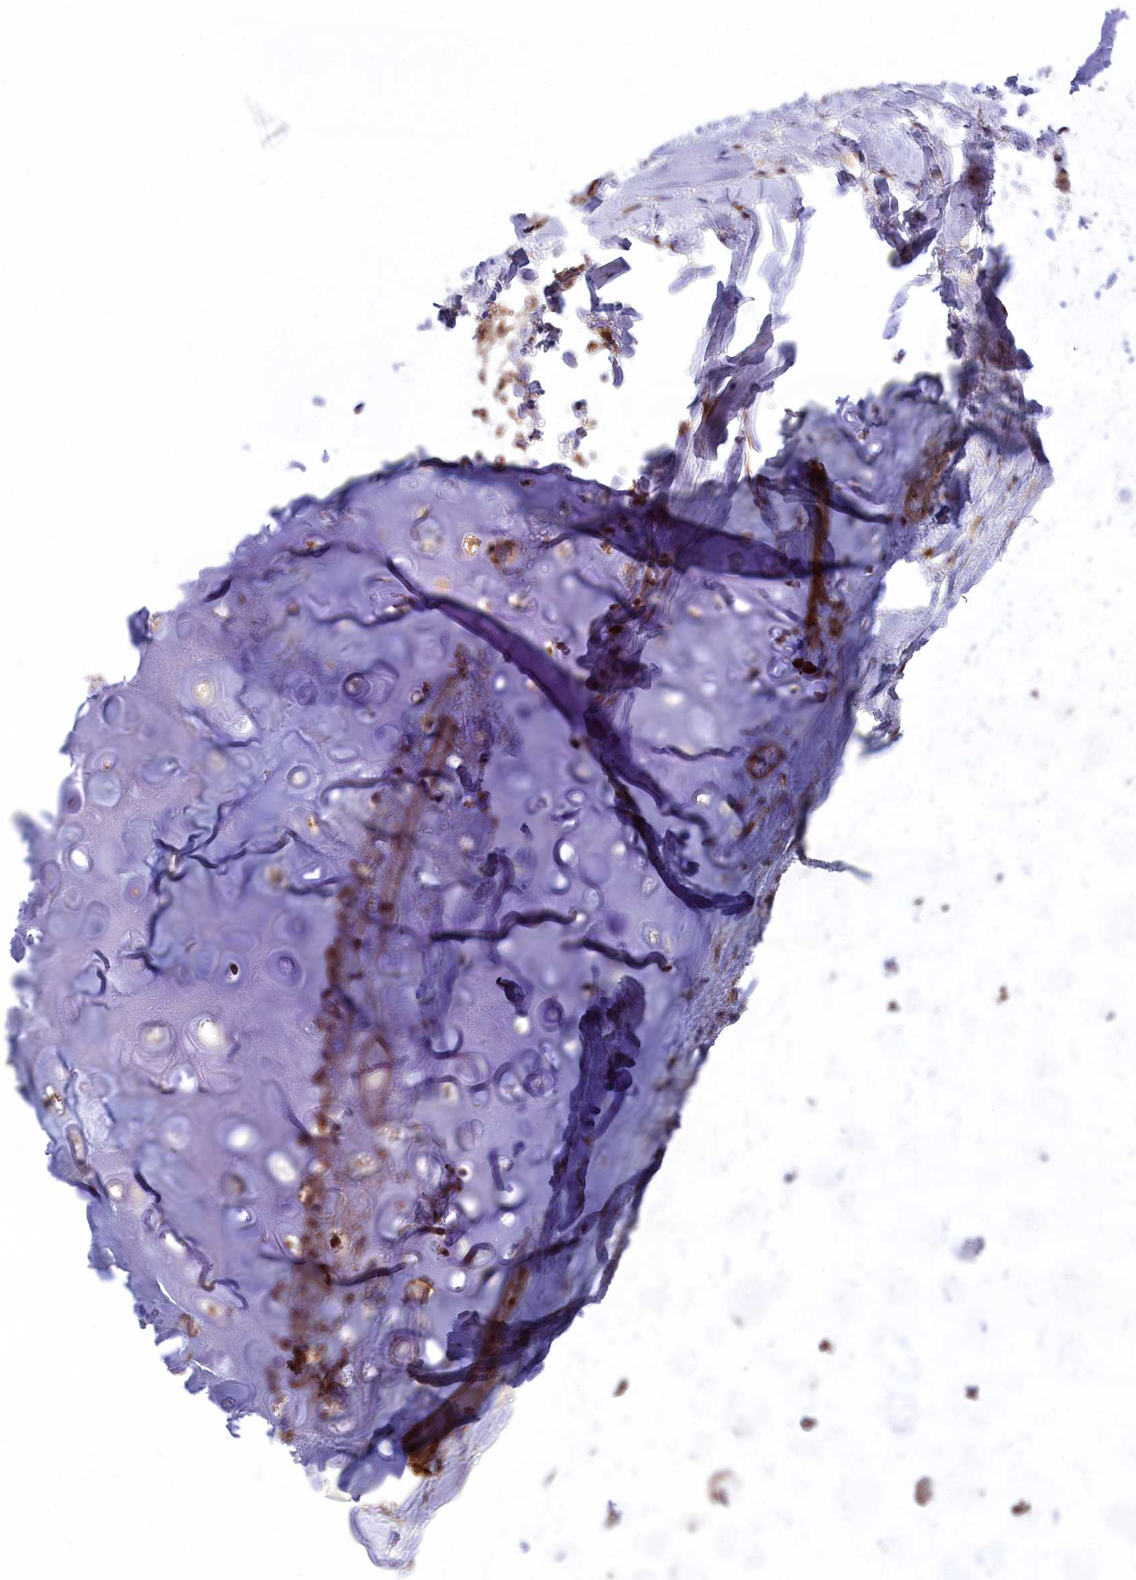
{"staining": {"intensity": "weak", "quantity": ">75%", "location": "cytoplasmic/membranous"}, "tissue": "adipose tissue", "cell_type": "Adipocytes", "image_type": "normal", "snomed": [{"axis": "morphology", "description": "Normal tissue, NOS"}, {"axis": "topography", "description": "Lymph node"}, {"axis": "topography", "description": "Cartilage tissue"}, {"axis": "topography", "description": "Bronchus"}], "caption": "Adipose tissue stained with DAB IHC exhibits low levels of weak cytoplasmic/membranous expression in about >75% of adipocytes. (DAB (3,3'-diaminobenzidine) = brown stain, brightfield microscopy at high magnification).", "gene": "DDX60L", "patient": {"sex": "male", "age": 63}}